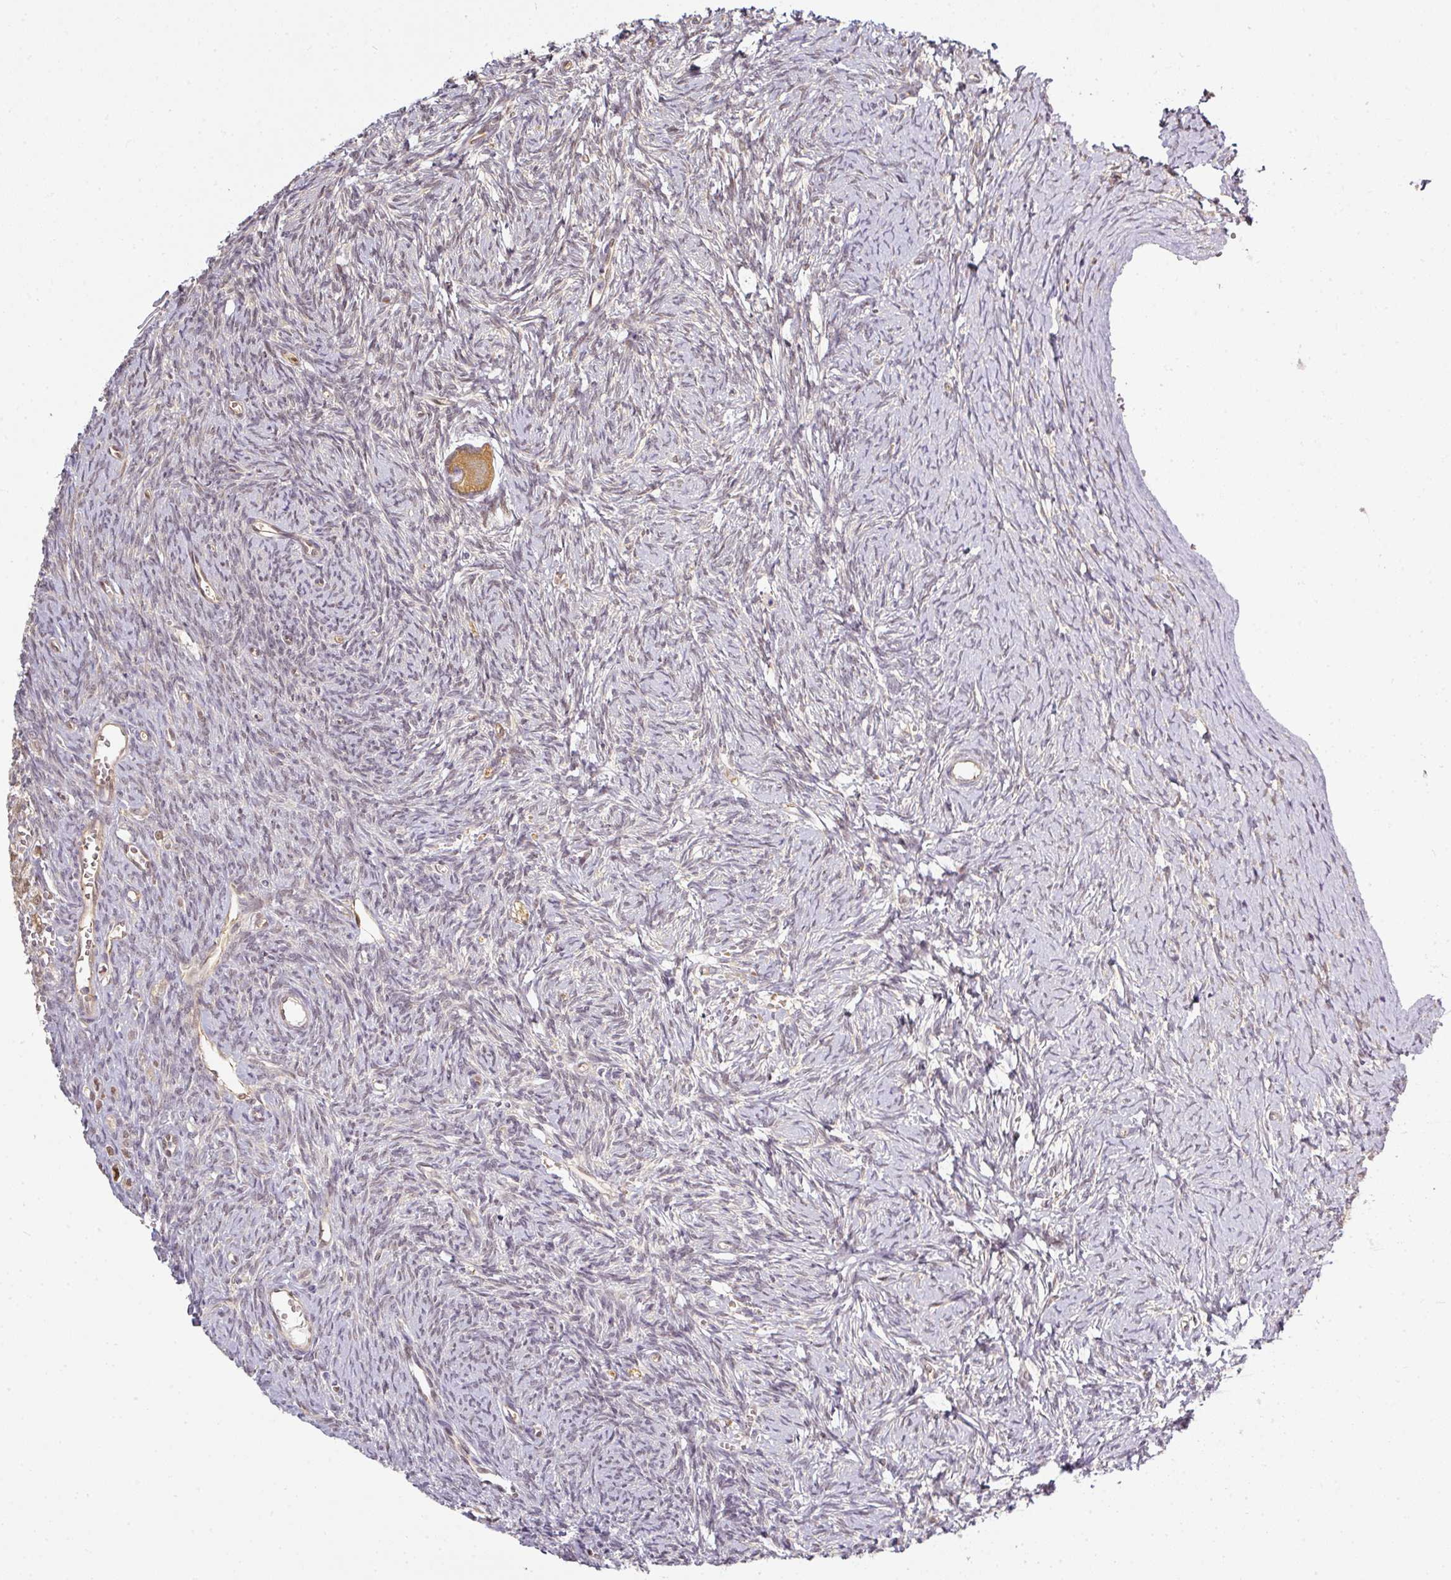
{"staining": {"intensity": "moderate", "quantity": ">75%", "location": "cytoplasmic/membranous"}, "tissue": "ovary", "cell_type": "Follicle cells", "image_type": "normal", "snomed": [{"axis": "morphology", "description": "Normal tissue, NOS"}, {"axis": "topography", "description": "Ovary"}], "caption": "Ovary stained for a protein (brown) demonstrates moderate cytoplasmic/membranous positive staining in about >75% of follicle cells.", "gene": "ANKRD18A", "patient": {"sex": "female", "age": 39}}